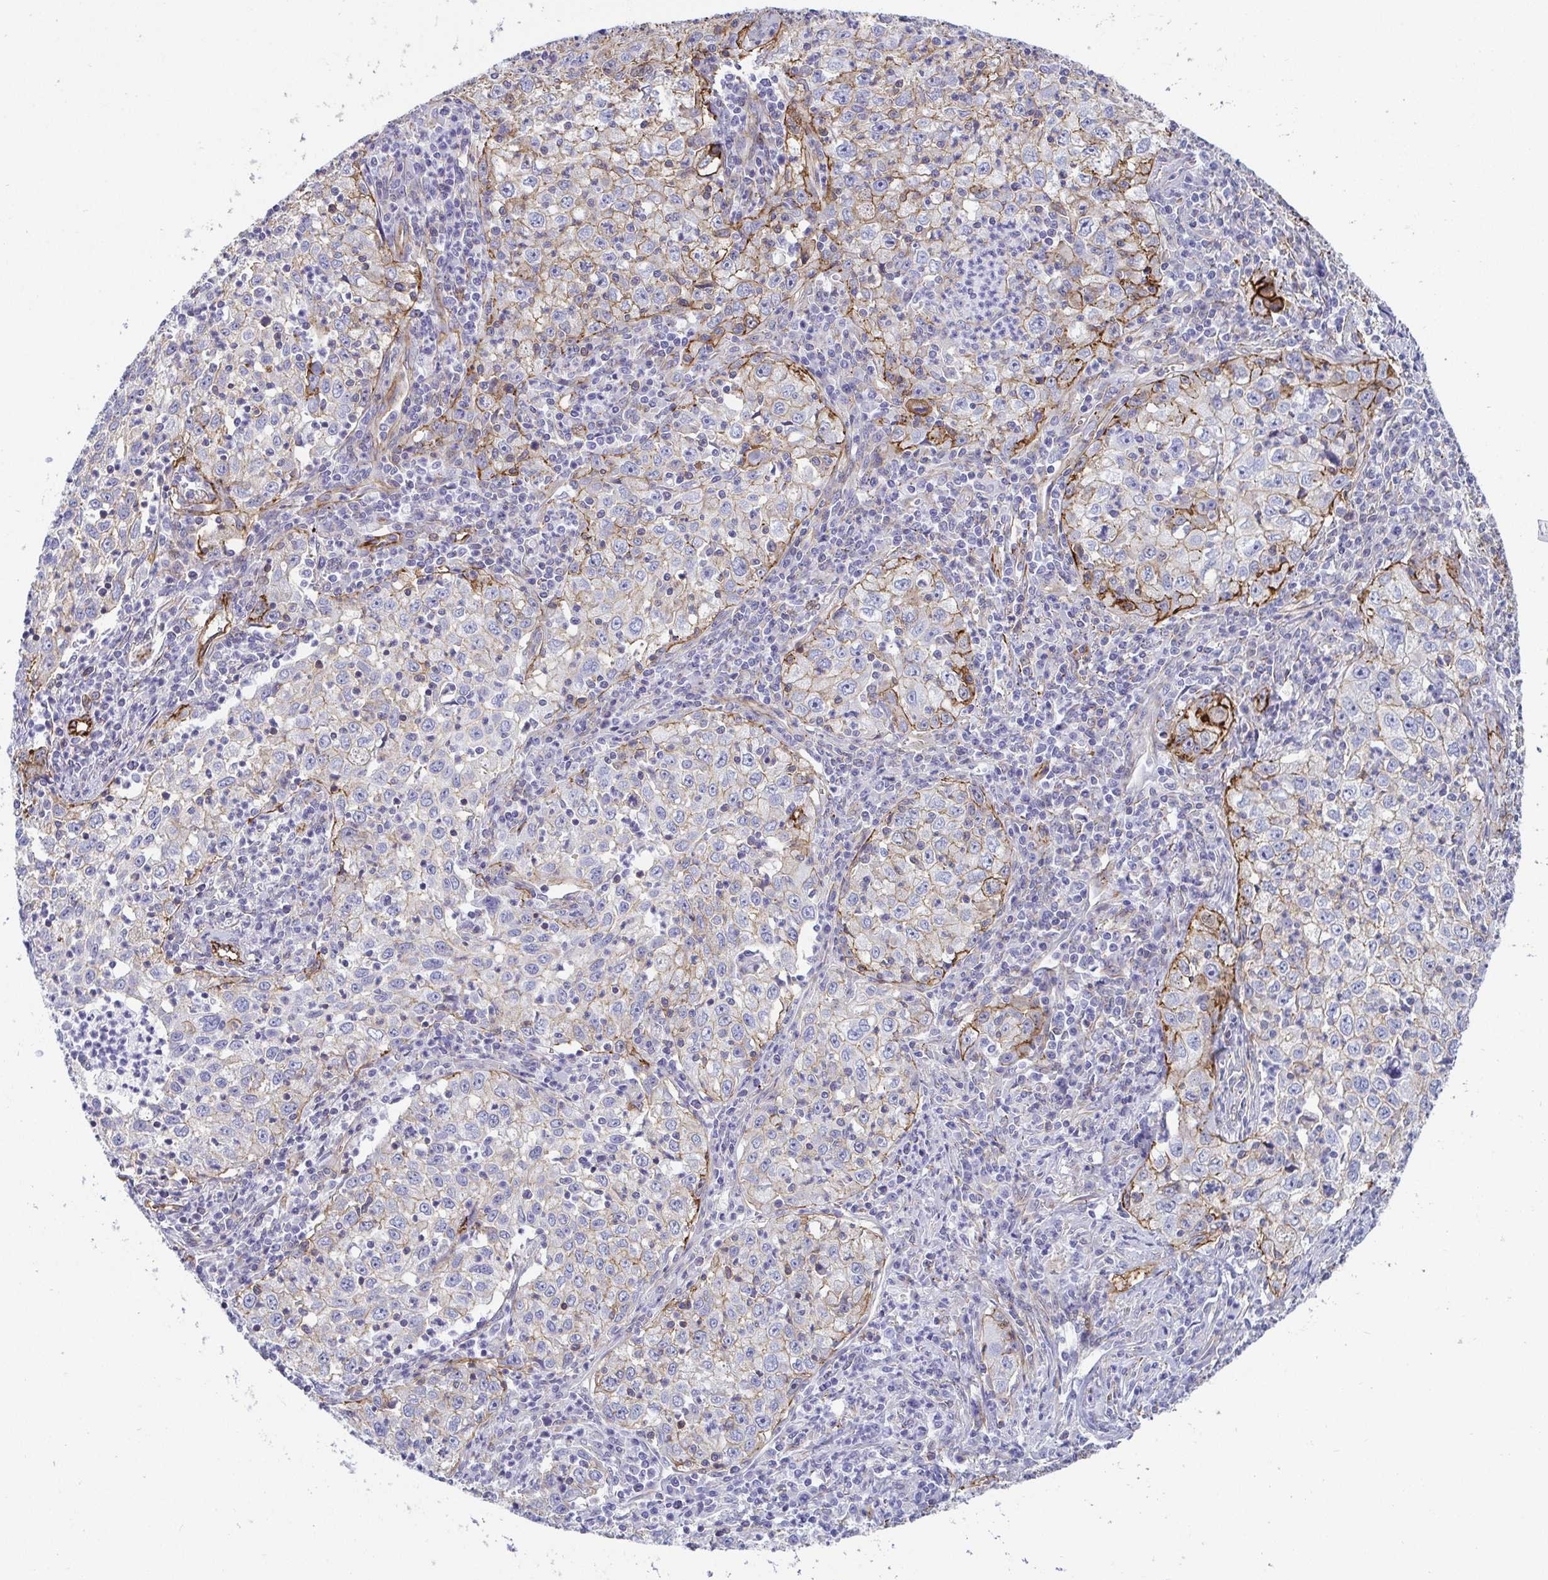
{"staining": {"intensity": "strong", "quantity": "25%-75%", "location": "cytoplasmic/membranous"}, "tissue": "lung cancer", "cell_type": "Tumor cells", "image_type": "cancer", "snomed": [{"axis": "morphology", "description": "Squamous cell carcinoma, NOS"}, {"axis": "topography", "description": "Lung"}], "caption": "DAB immunohistochemical staining of lung cancer displays strong cytoplasmic/membranous protein staining in approximately 25%-75% of tumor cells. The staining was performed using DAB (3,3'-diaminobenzidine), with brown indicating positive protein expression. Nuclei are stained blue with hematoxylin.", "gene": "LIMA1", "patient": {"sex": "male", "age": 71}}